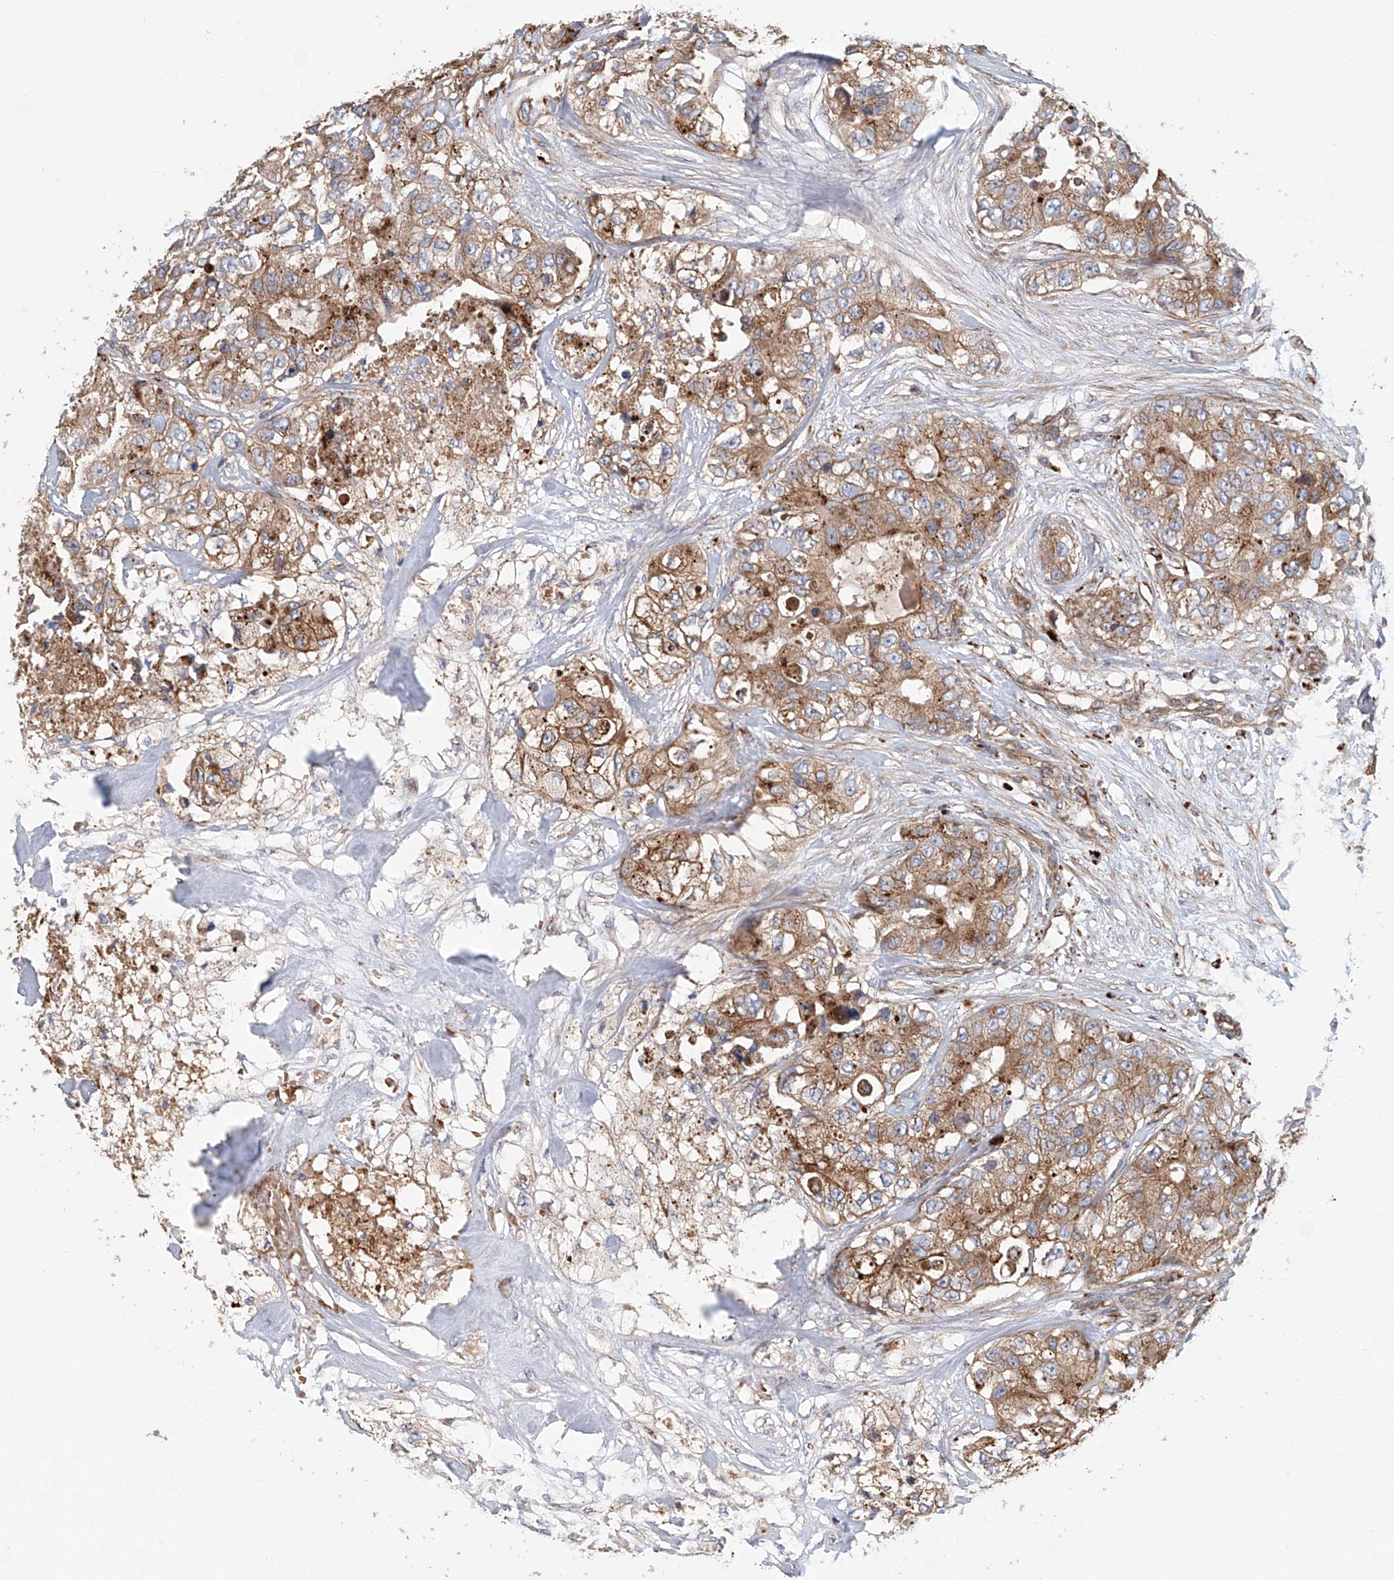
{"staining": {"intensity": "moderate", "quantity": ">75%", "location": "cytoplasmic/membranous"}, "tissue": "breast cancer", "cell_type": "Tumor cells", "image_type": "cancer", "snomed": [{"axis": "morphology", "description": "Duct carcinoma"}, {"axis": "topography", "description": "Breast"}], "caption": "Breast cancer stained with IHC exhibits moderate cytoplasmic/membranous expression in approximately >75% of tumor cells. The staining was performed using DAB to visualize the protein expression in brown, while the nuclei were stained in blue with hematoxylin (Magnification: 20x).", "gene": "HGSNAT", "patient": {"sex": "female", "age": 62}}